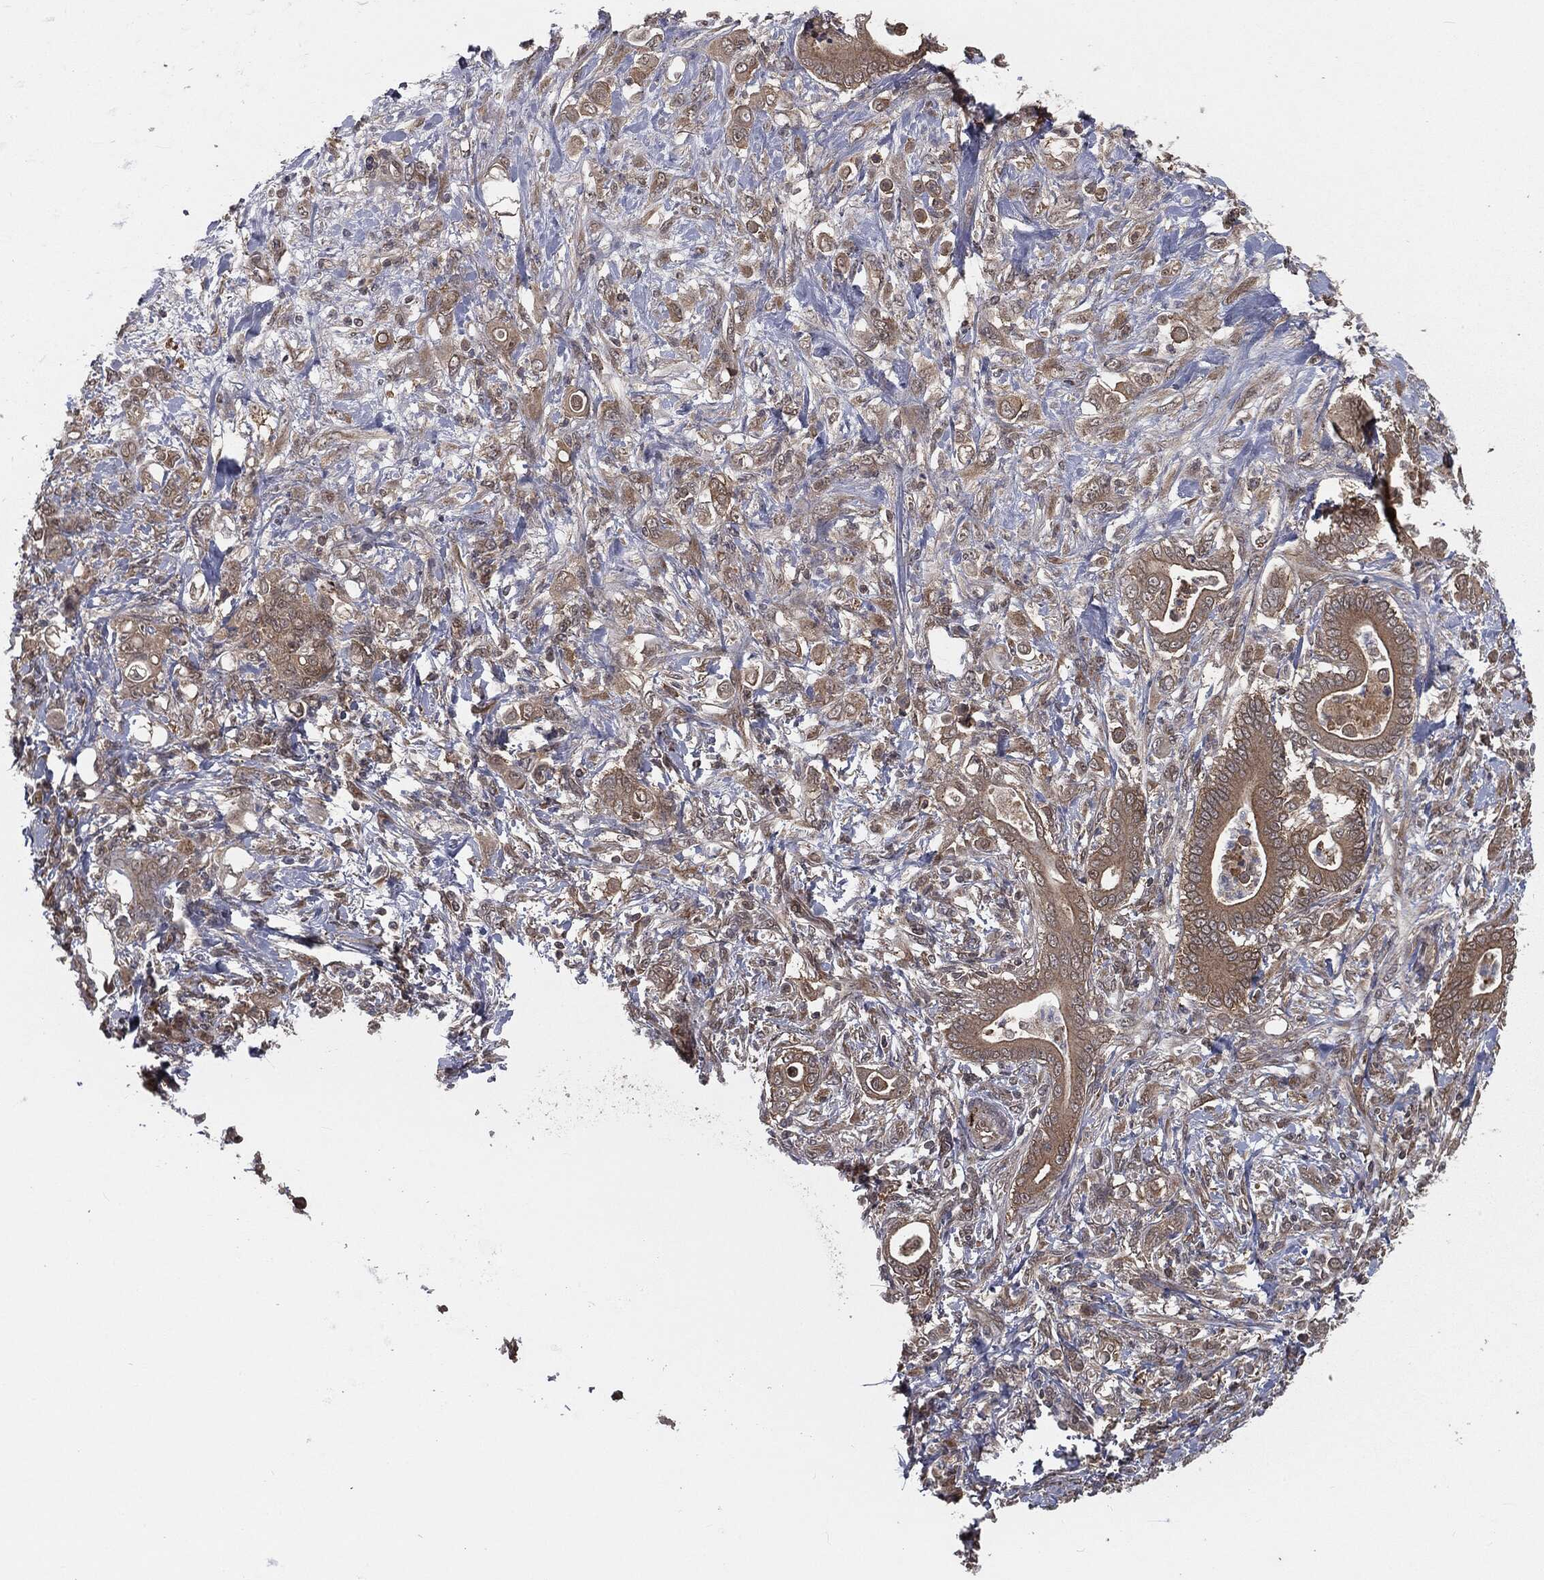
{"staining": {"intensity": "weak", "quantity": ">75%", "location": "cytoplasmic/membranous"}, "tissue": "stomach cancer", "cell_type": "Tumor cells", "image_type": "cancer", "snomed": [{"axis": "morphology", "description": "Adenocarcinoma, NOS"}, {"axis": "topography", "description": "Stomach"}], "caption": "Stomach adenocarcinoma was stained to show a protein in brown. There is low levels of weak cytoplasmic/membranous expression in about >75% of tumor cells.", "gene": "FBXO7", "patient": {"sex": "female", "age": 79}}